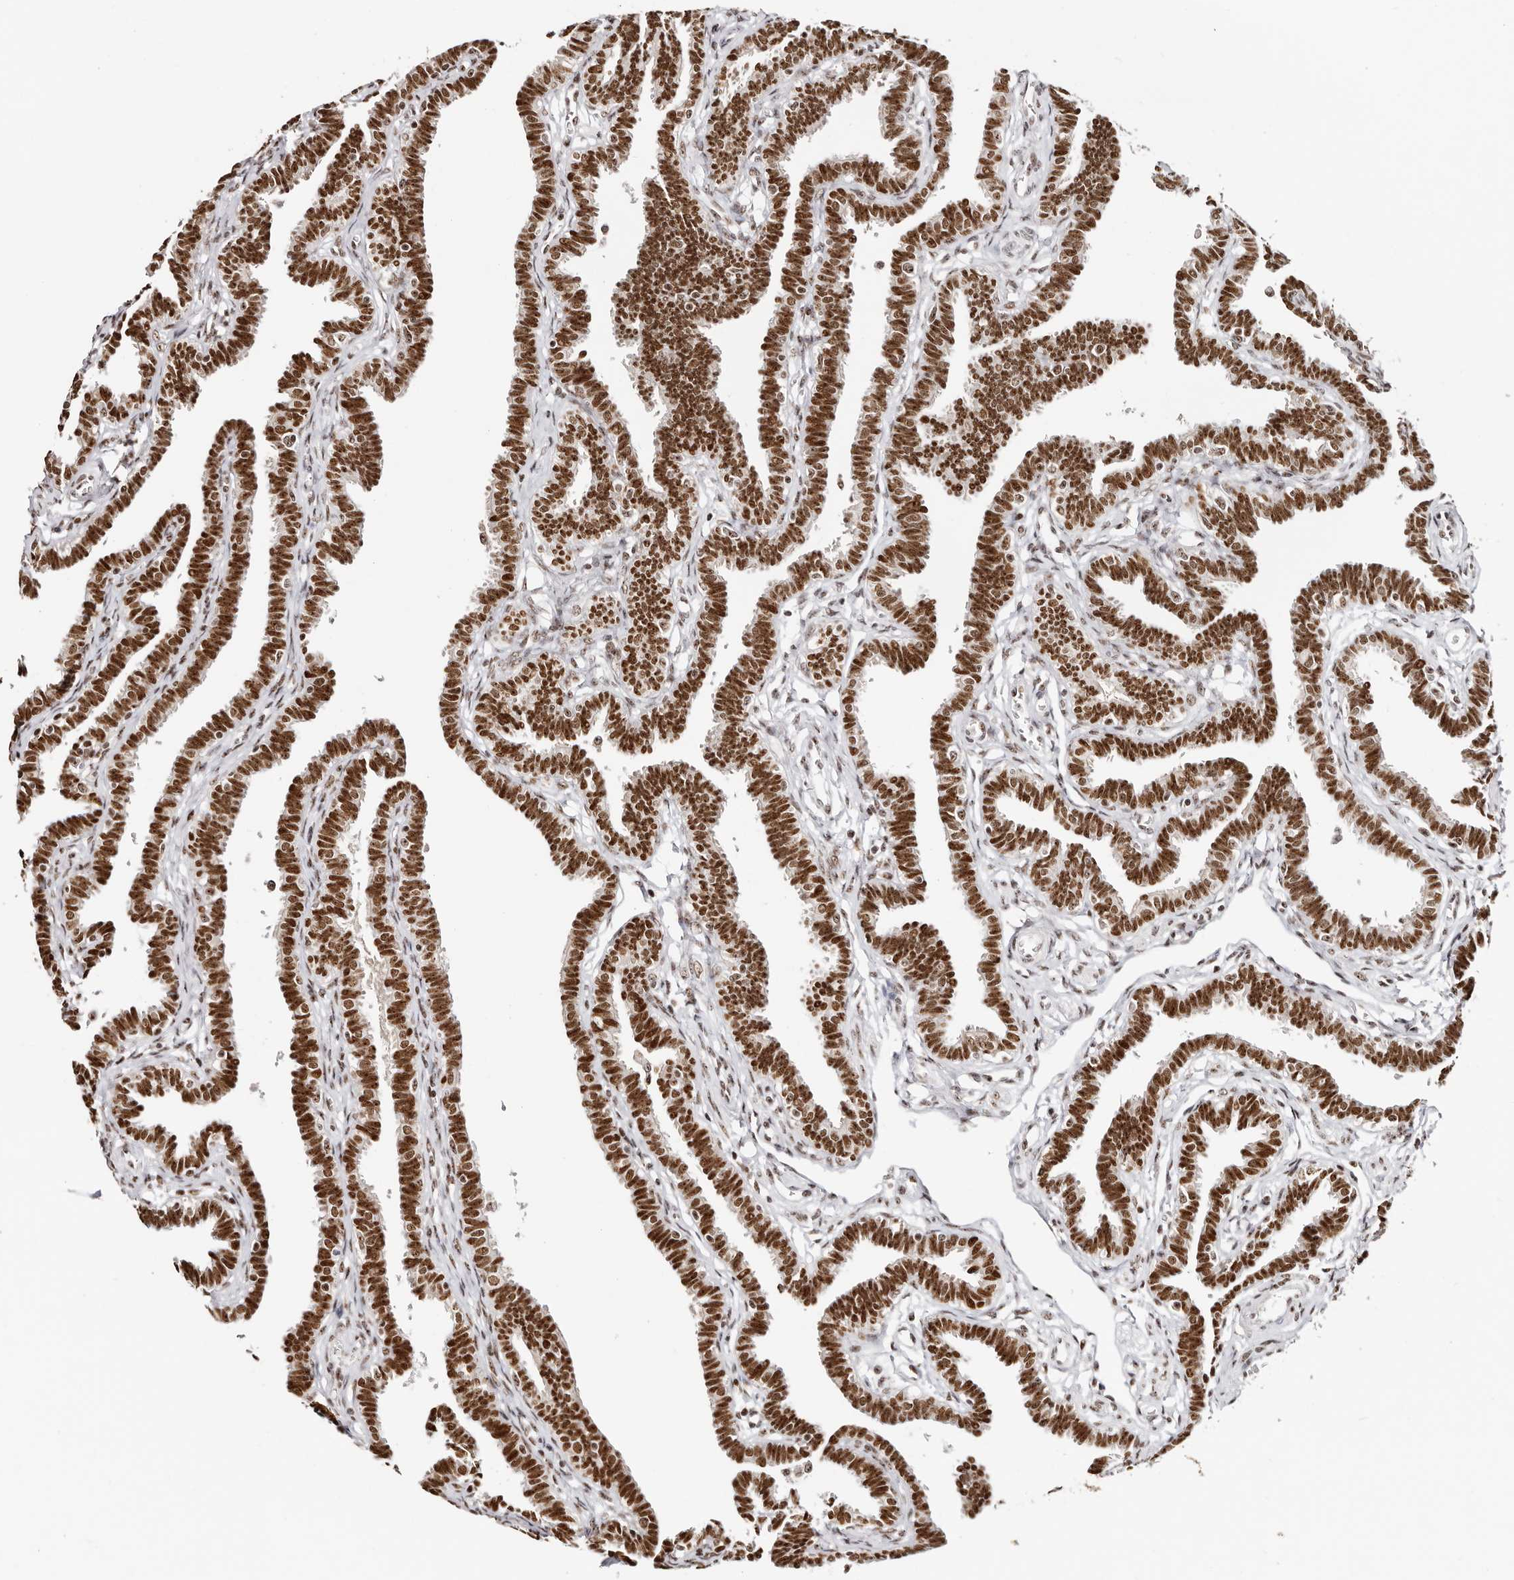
{"staining": {"intensity": "strong", "quantity": ">75%", "location": "nuclear"}, "tissue": "fallopian tube", "cell_type": "Glandular cells", "image_type": "normal", "snomed": [{"axis": "morphology", "description": "Normal tissue, NOS"}, {"axis": "topography", "description": "Fallopian tube"}, {"axis": "topography", "description": "Ovary"}], "caption": "Immunohistochemical staining of benign human fallopian tube exhibits high levels of strong nuclear staining in about >75% of glandular cells.", "gene": "IQGAP3", "patient": {"sex": "female", "age": 23}}